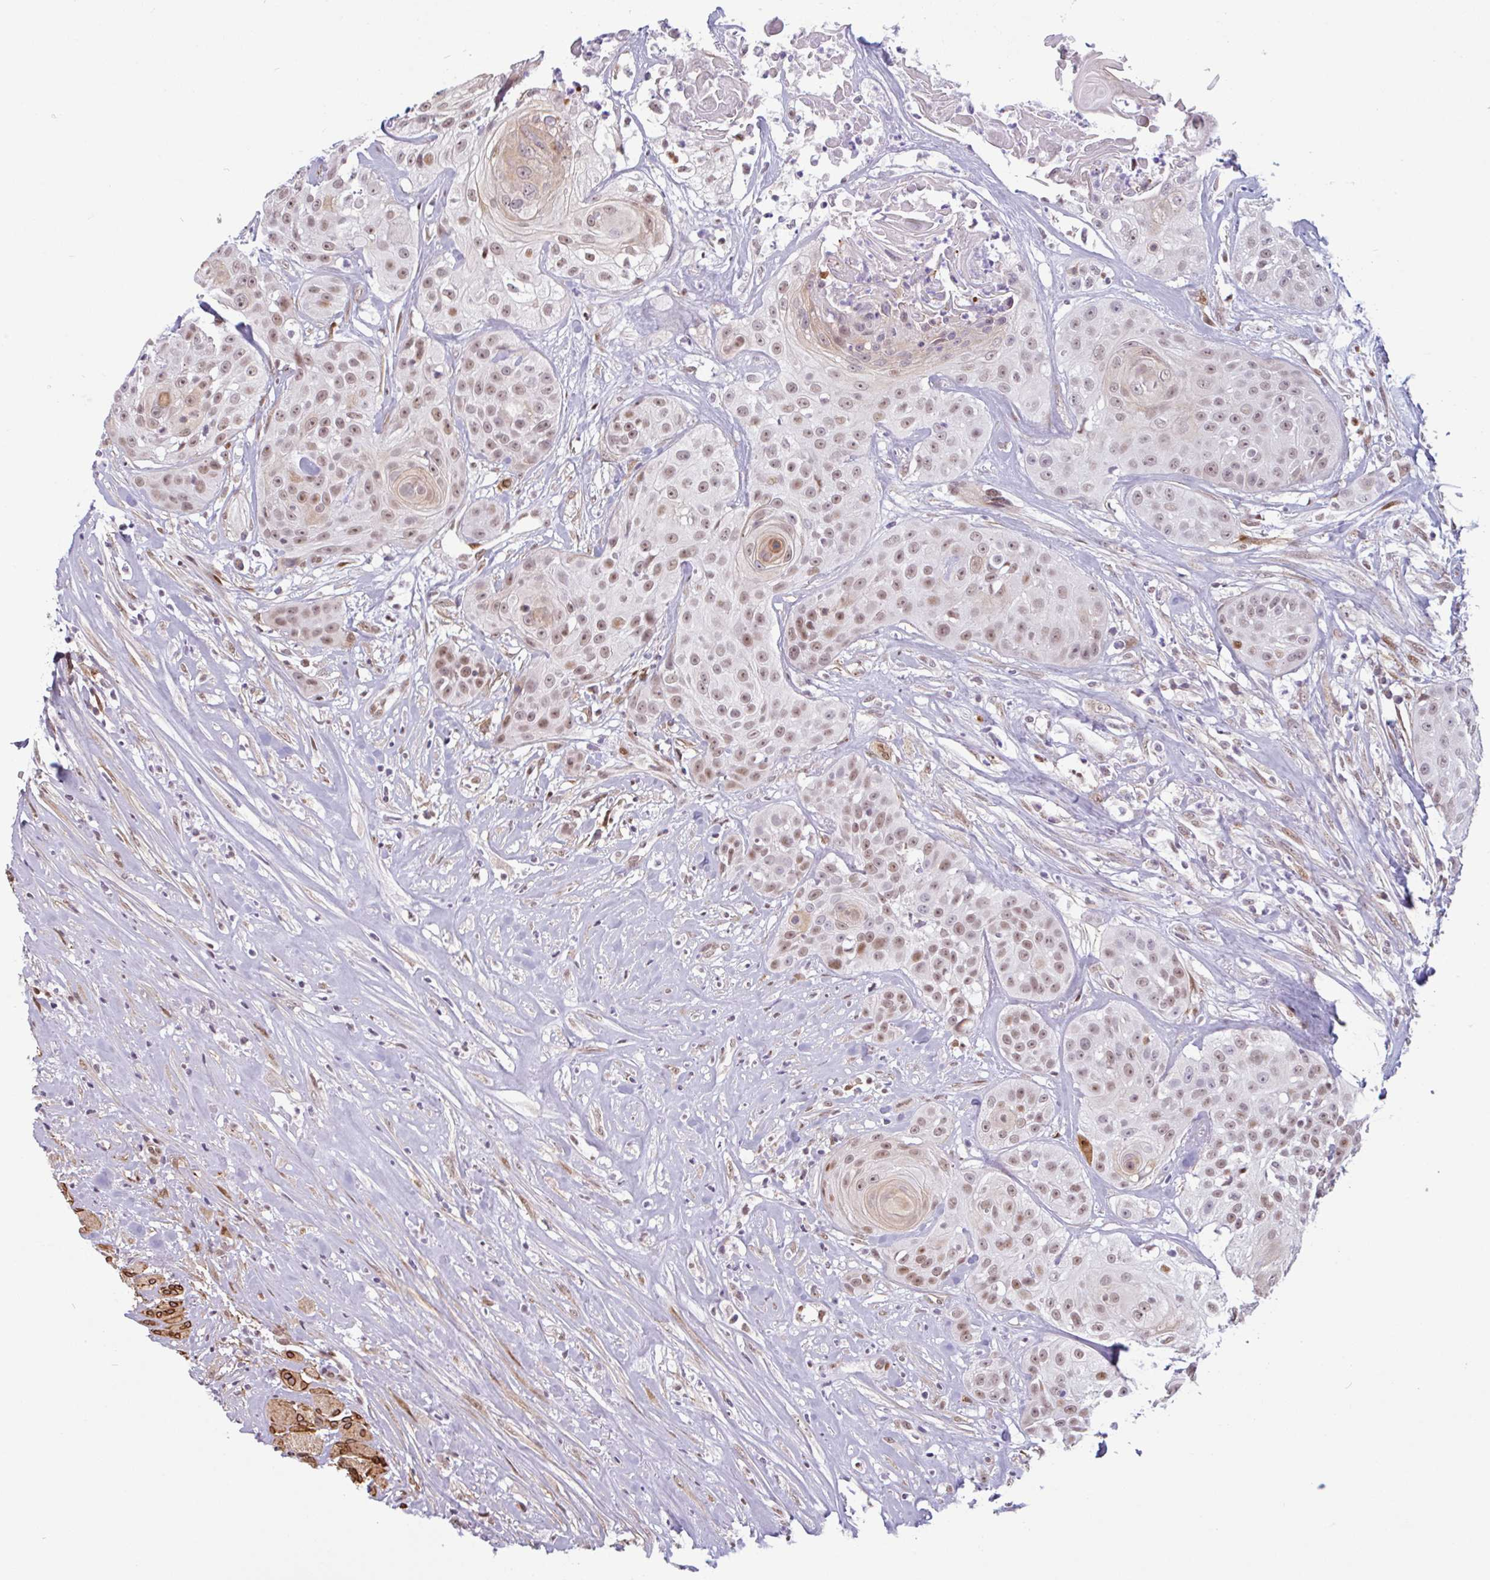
{"staining": {"intensity": "moderate", "quantity": ">75%", "location": "nuclear"}, "tissue": "head and neck cancer", "cell_type": "Tumor cells", "image_type": "cancer", "snomed": [{"axis": "morphology", "description": "Squamous cell carcinoma, NOS"}, {"axis": "topography", "description": "Head-Neck"}], "caption": "This photomicrograph demonstrates IHC staining of human squamous cell carcinoma (head and neck), with medium moderate nuclear staining in about >75% of tumor cells.", "gene": "TMEM119", "patient": {"sex": "male", "age": 83}}